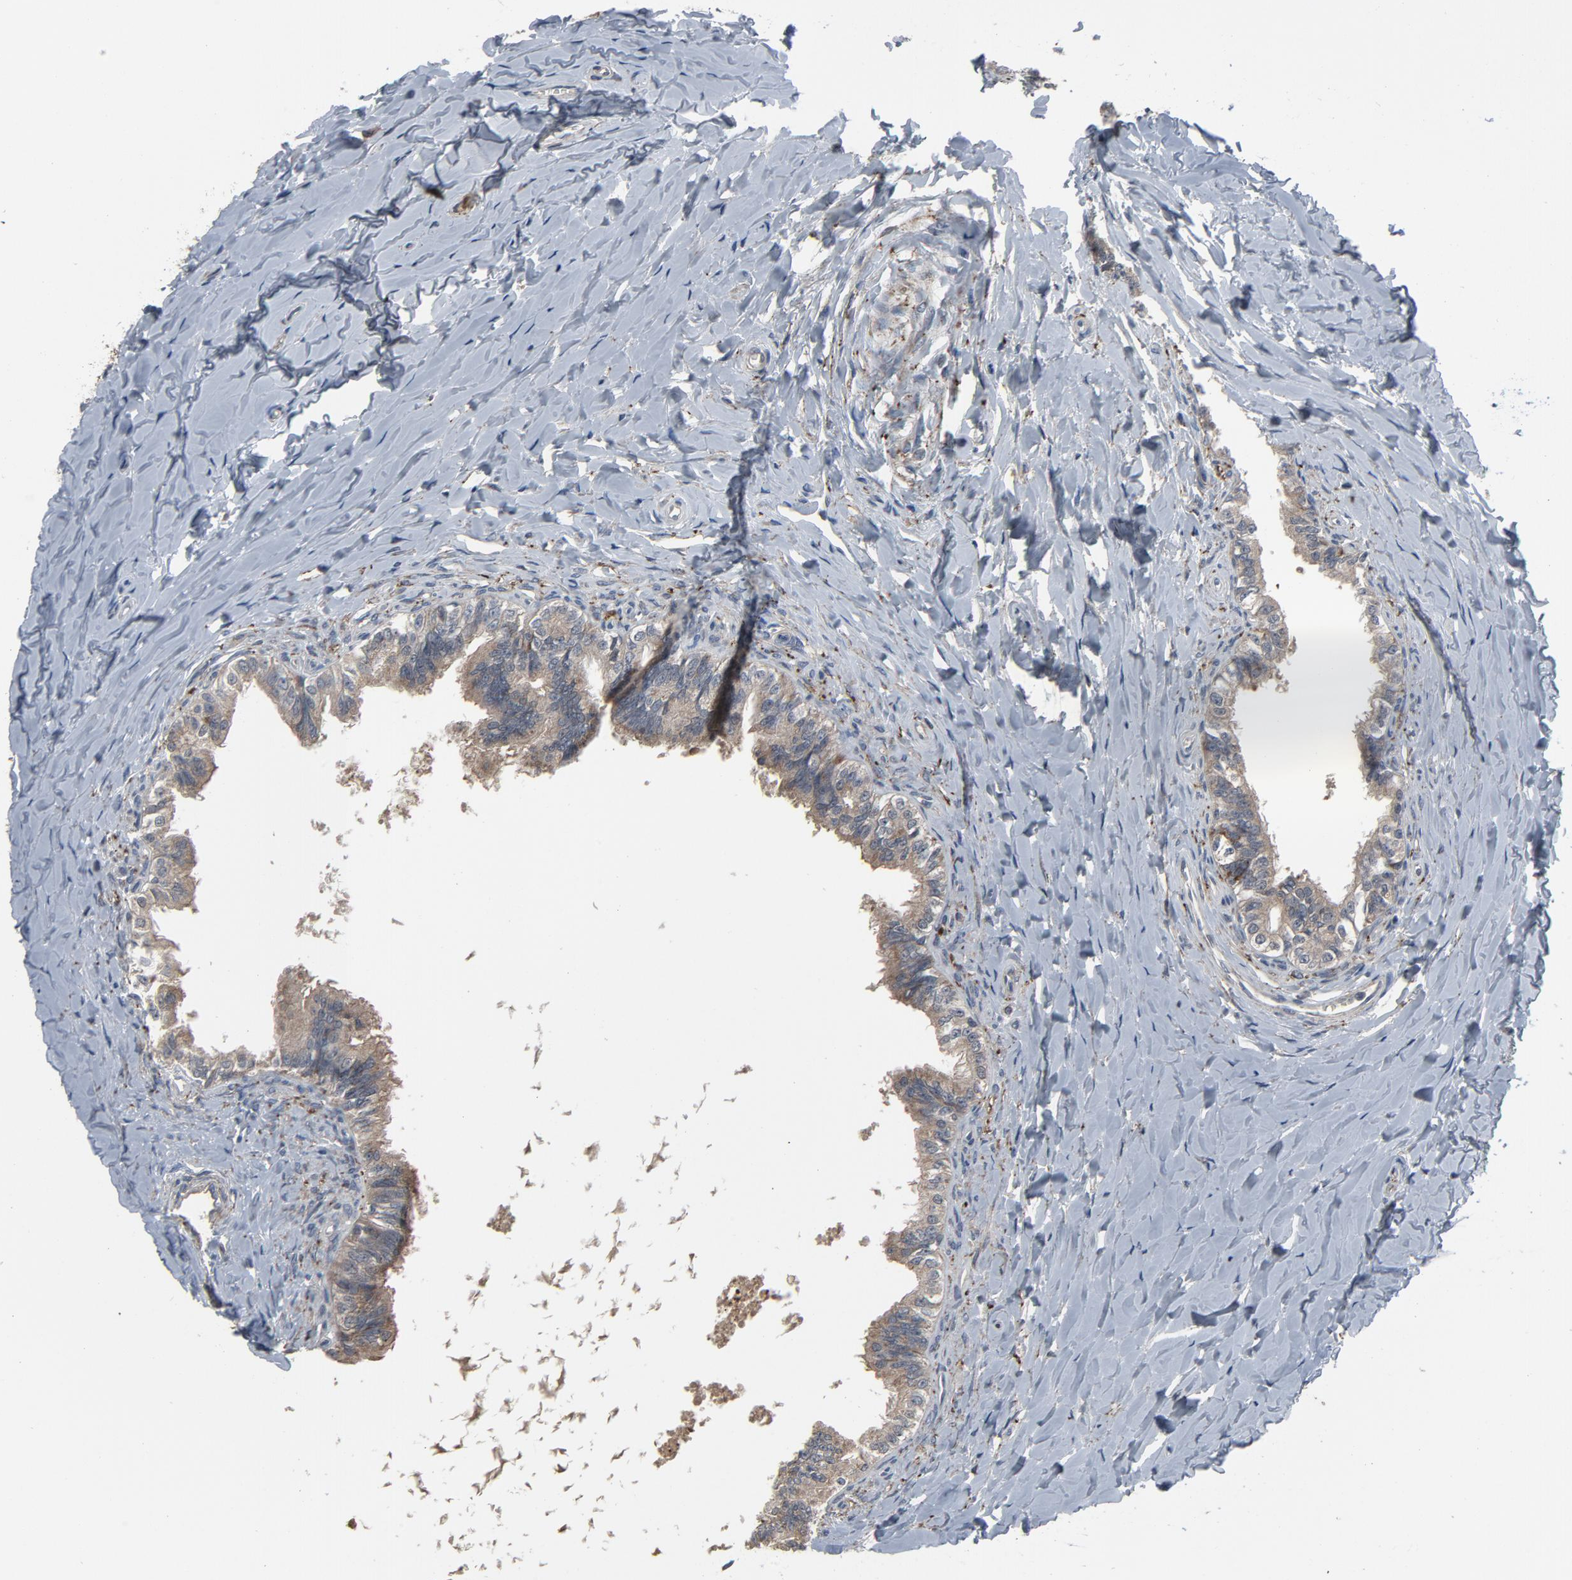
{"staining": {"intensity": "moderate", "quantity": ">75%", "location": "cytoplasmic/membranous"}, "tissue": "epididymis", "cell_type": "Glandular cells", "image_type": "normal", "snomed": [{"axis": "morphology", "description": "Normal tissue, NOS"}, {"axis": "topography", "description": "Soft tissue"}, {"axis": "topography", "description": "Epididymis"}], "caption": "The image shows immunohistochemical staining of benign epididymis. There is moderate cytoplasmic/membranous staining is seen in approximately >75% of glandular cells.", "gene": "PDZD4", "patient": {"sex": "male", "age": 26}}